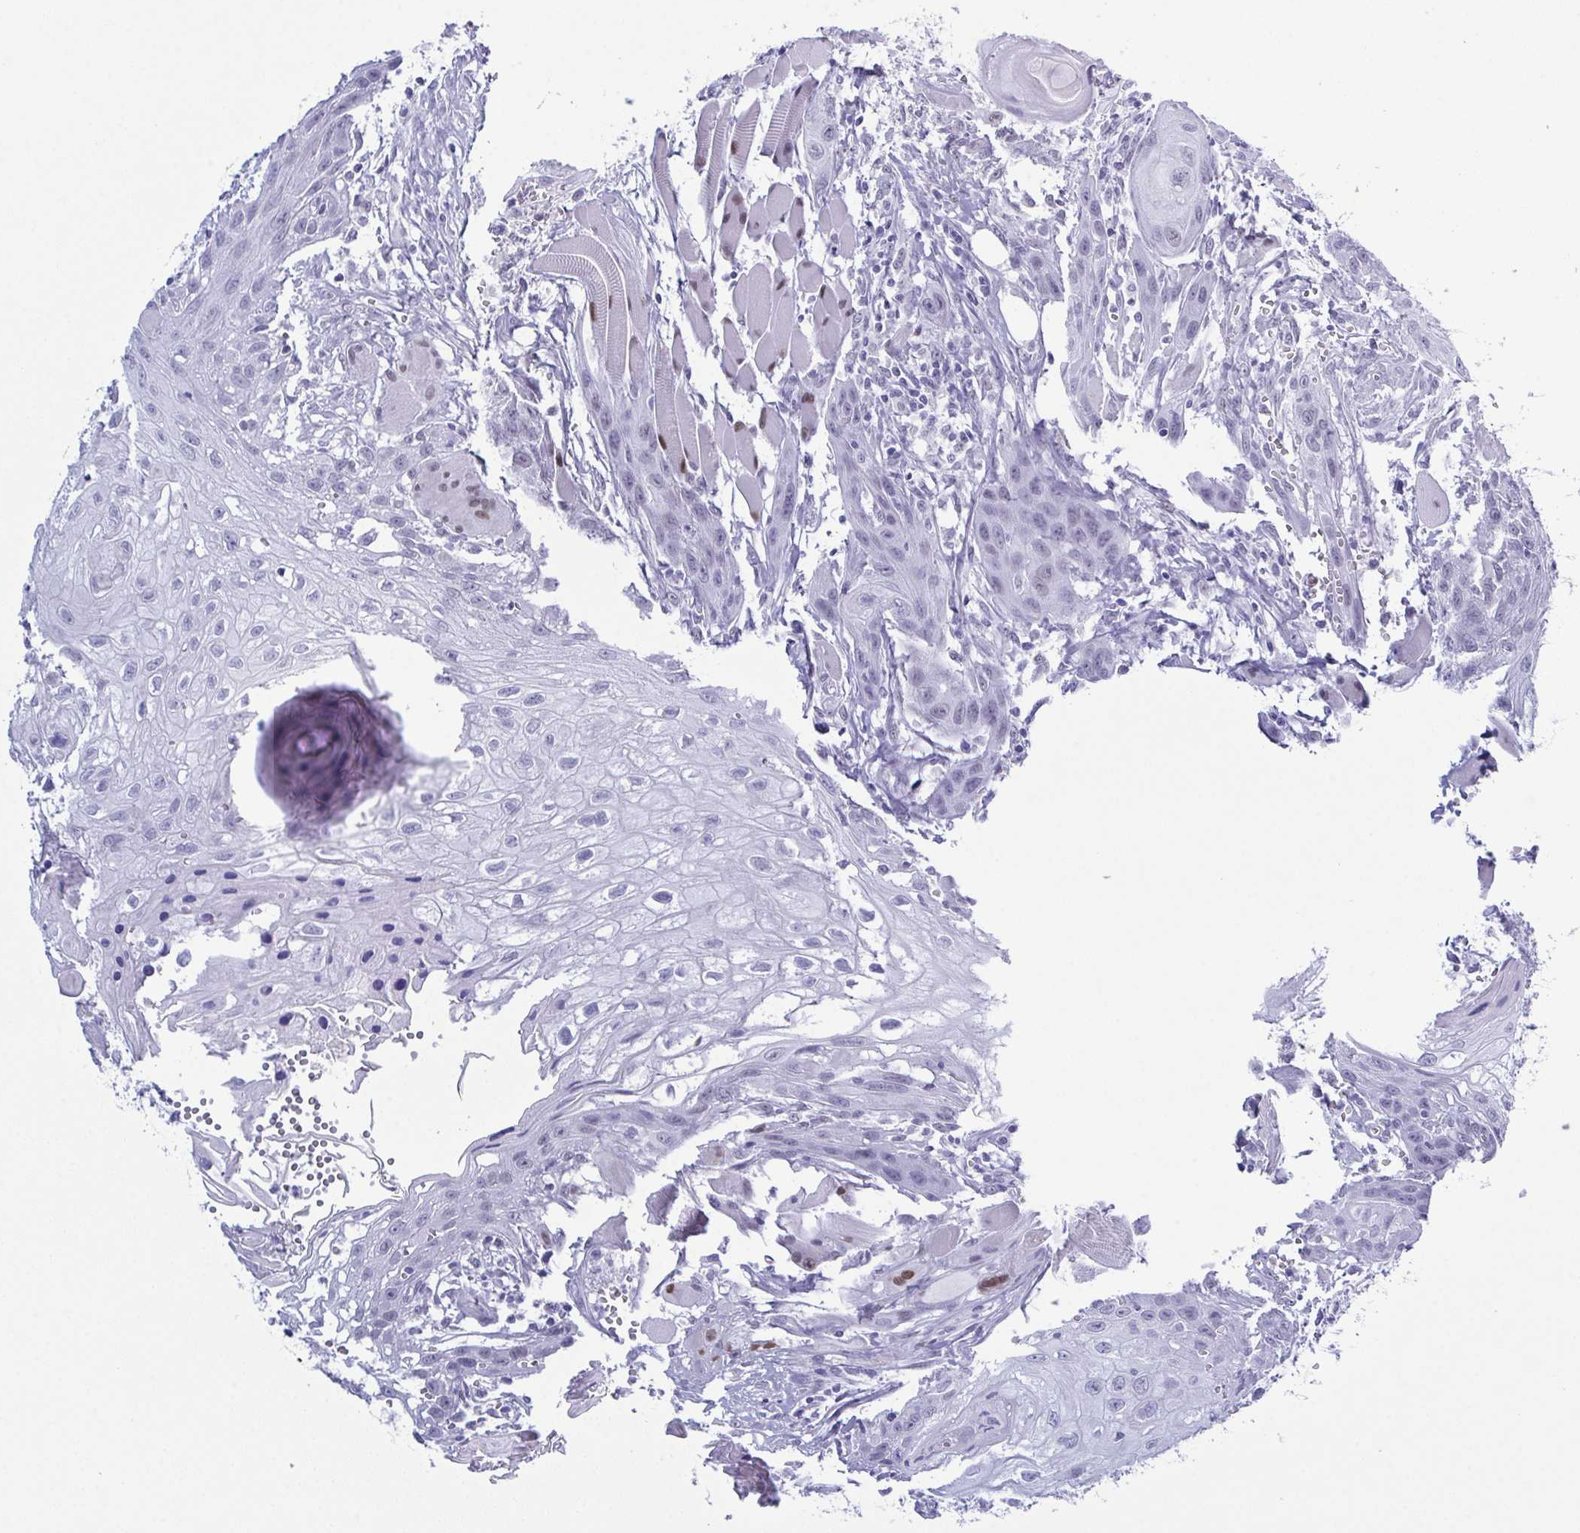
{"staining": {"intensity": "negative", "quantity": "none", "location": "none"}, "tissue": "head and neck cancer", "cell_type": "Tumor cells", "image_type": "cancer", "snomed": [{"axis": "morphology", "description": "Squamous cell carcinoma, NOS"}, {"axis": "topography", "description": "Oral tissue"}, {"axis": "topography", "description": "Head-Neck"}], "caption": "Tumor cells show no significant positivity in head and neck cancer. (DAB (3,3'-diaminobenzidine) immunohistochemistry (IHC) with hematoxylin counter stain).", "gene": "SUGP2", "patient": {"sex": "male", "age": 58}}